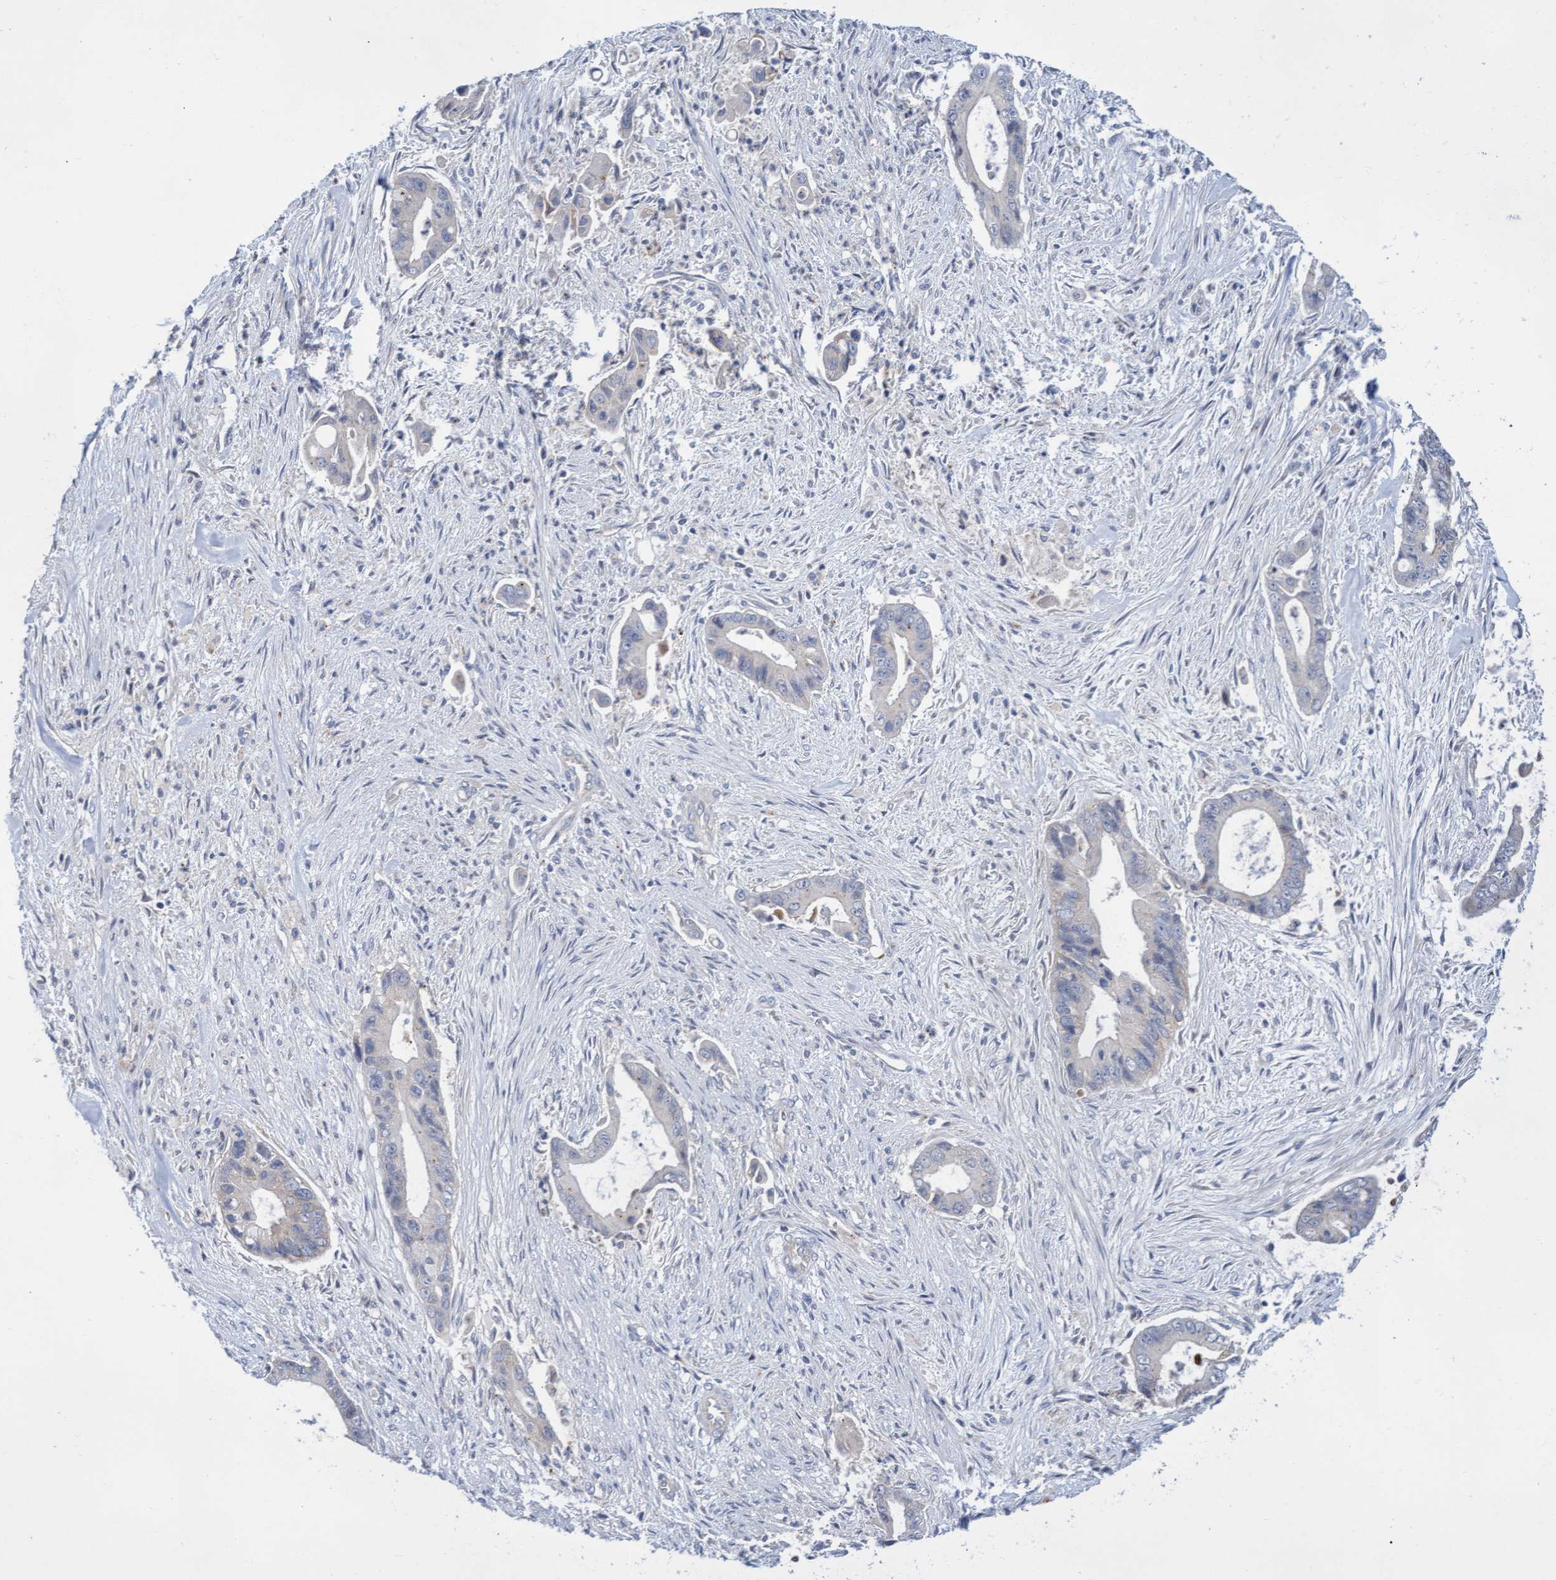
{"staining": {"intensity": "negative", "quantity": "none", "location": "none"}, "tissue": "liver cancer", "cell_type": "Tumor cells", "image_type": "cancer", "snomed": [{"axis": "morphology", "description": "Cholangiocarcinoma"}, {"axis": "topography", "description": "Liver"}], "caption": "Liver cholangiocarcinoma was stained to show a protein in brown. There is no significant expression in tumor cells.", "gene": "ABCF2", "patient": {"sex": "female", "age": 55}}